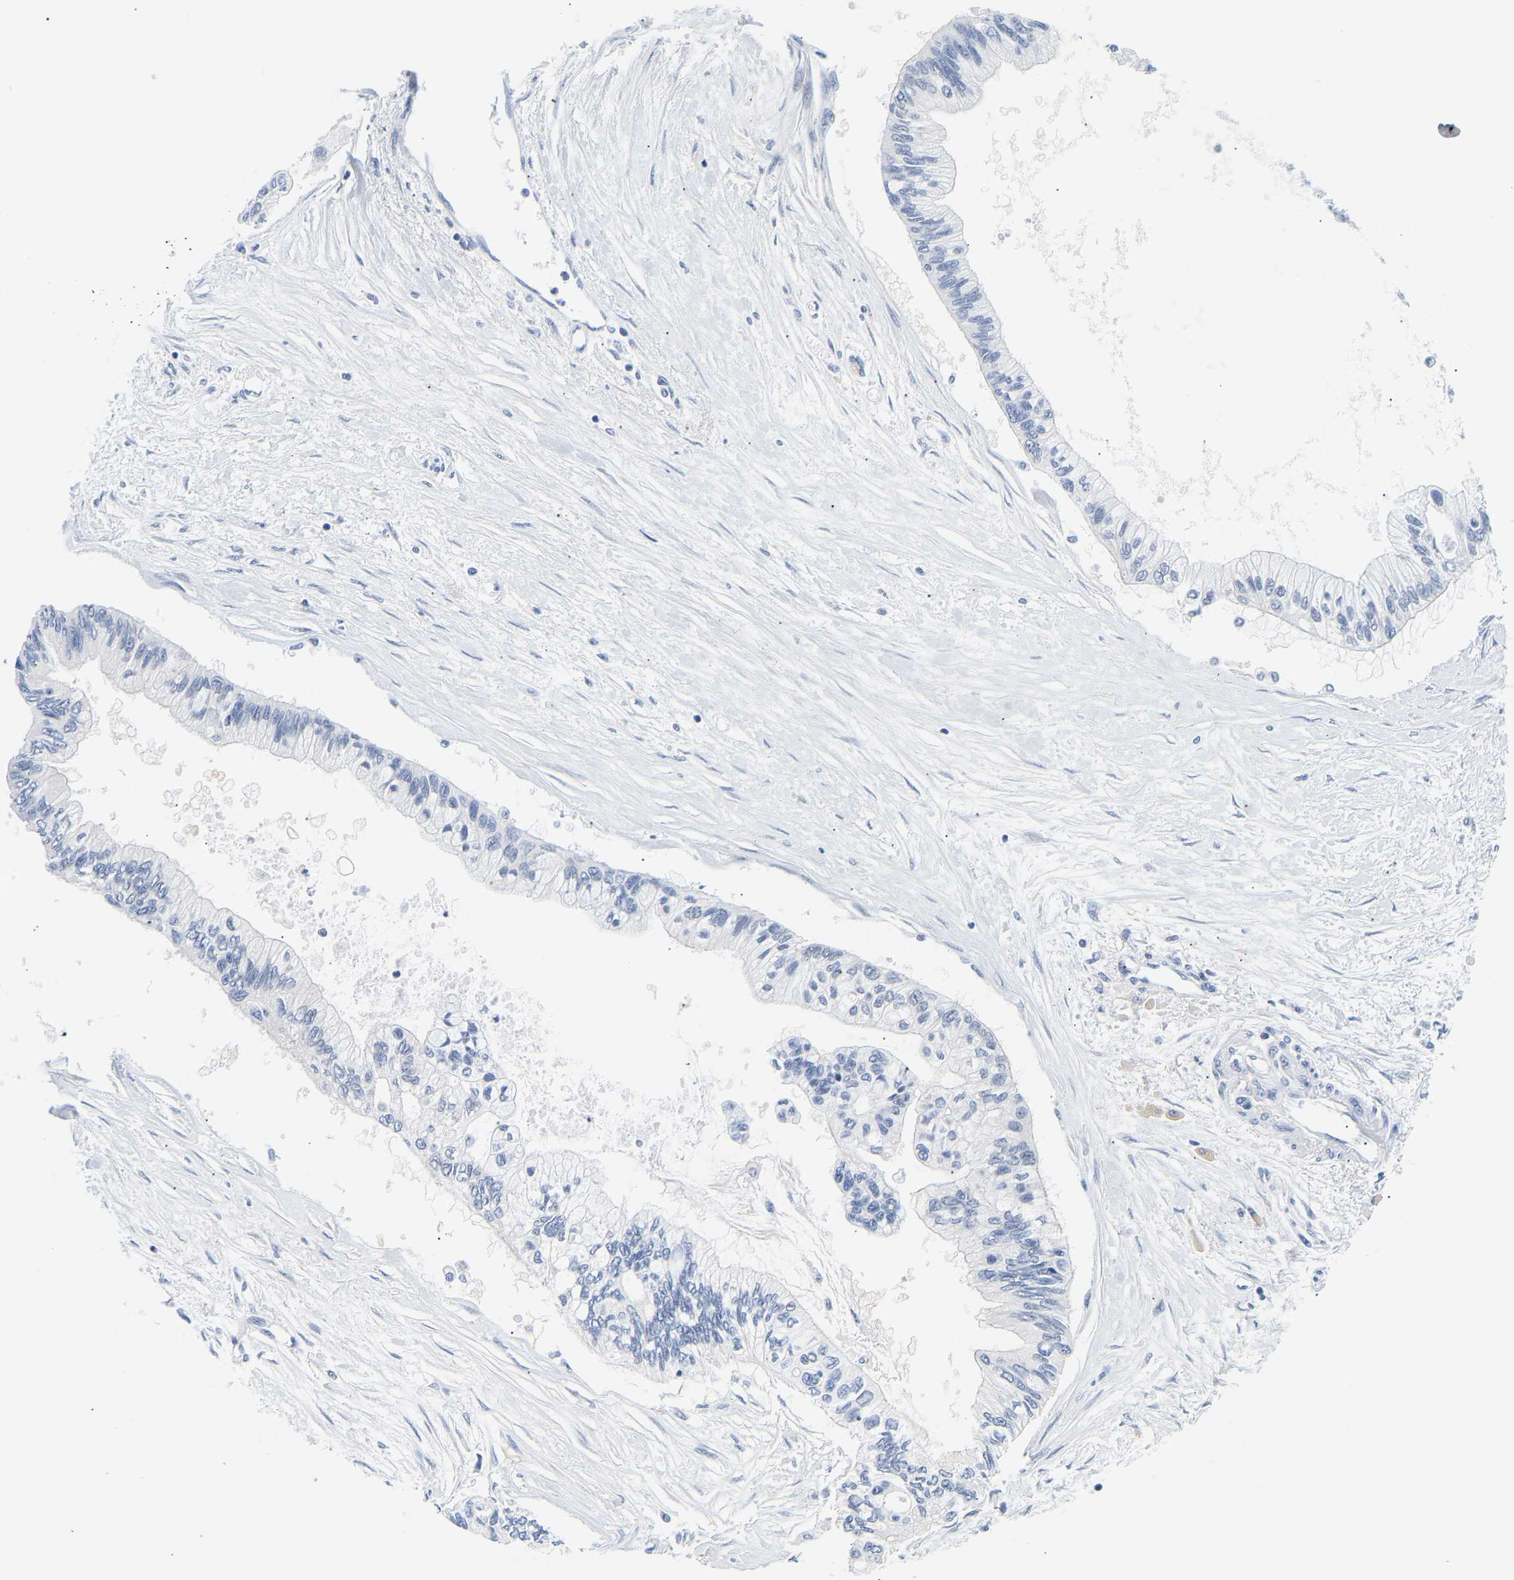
{"staining": {"intensity": "negative", "quantity": "none", "location": "none"}, "tissue": "pancreatic cancer", "cell_type": "Tumor cells", "image_type": "cancer", "snomed": [{"axis": "morphology", "description": "Adenocarcinoma, NOS"}, {"axis": "topography", "description": "Pancreas"}], "caption": "Immunohistochemistry (IHC) micrograph of neoplastic tissue: human pancreatic cancer (adenocarcinoma) stained with DAB reveals no significant protein staining in tumor cells.", "gene": "UCHL3", "patient": {"sex": "female", "age": 77}}